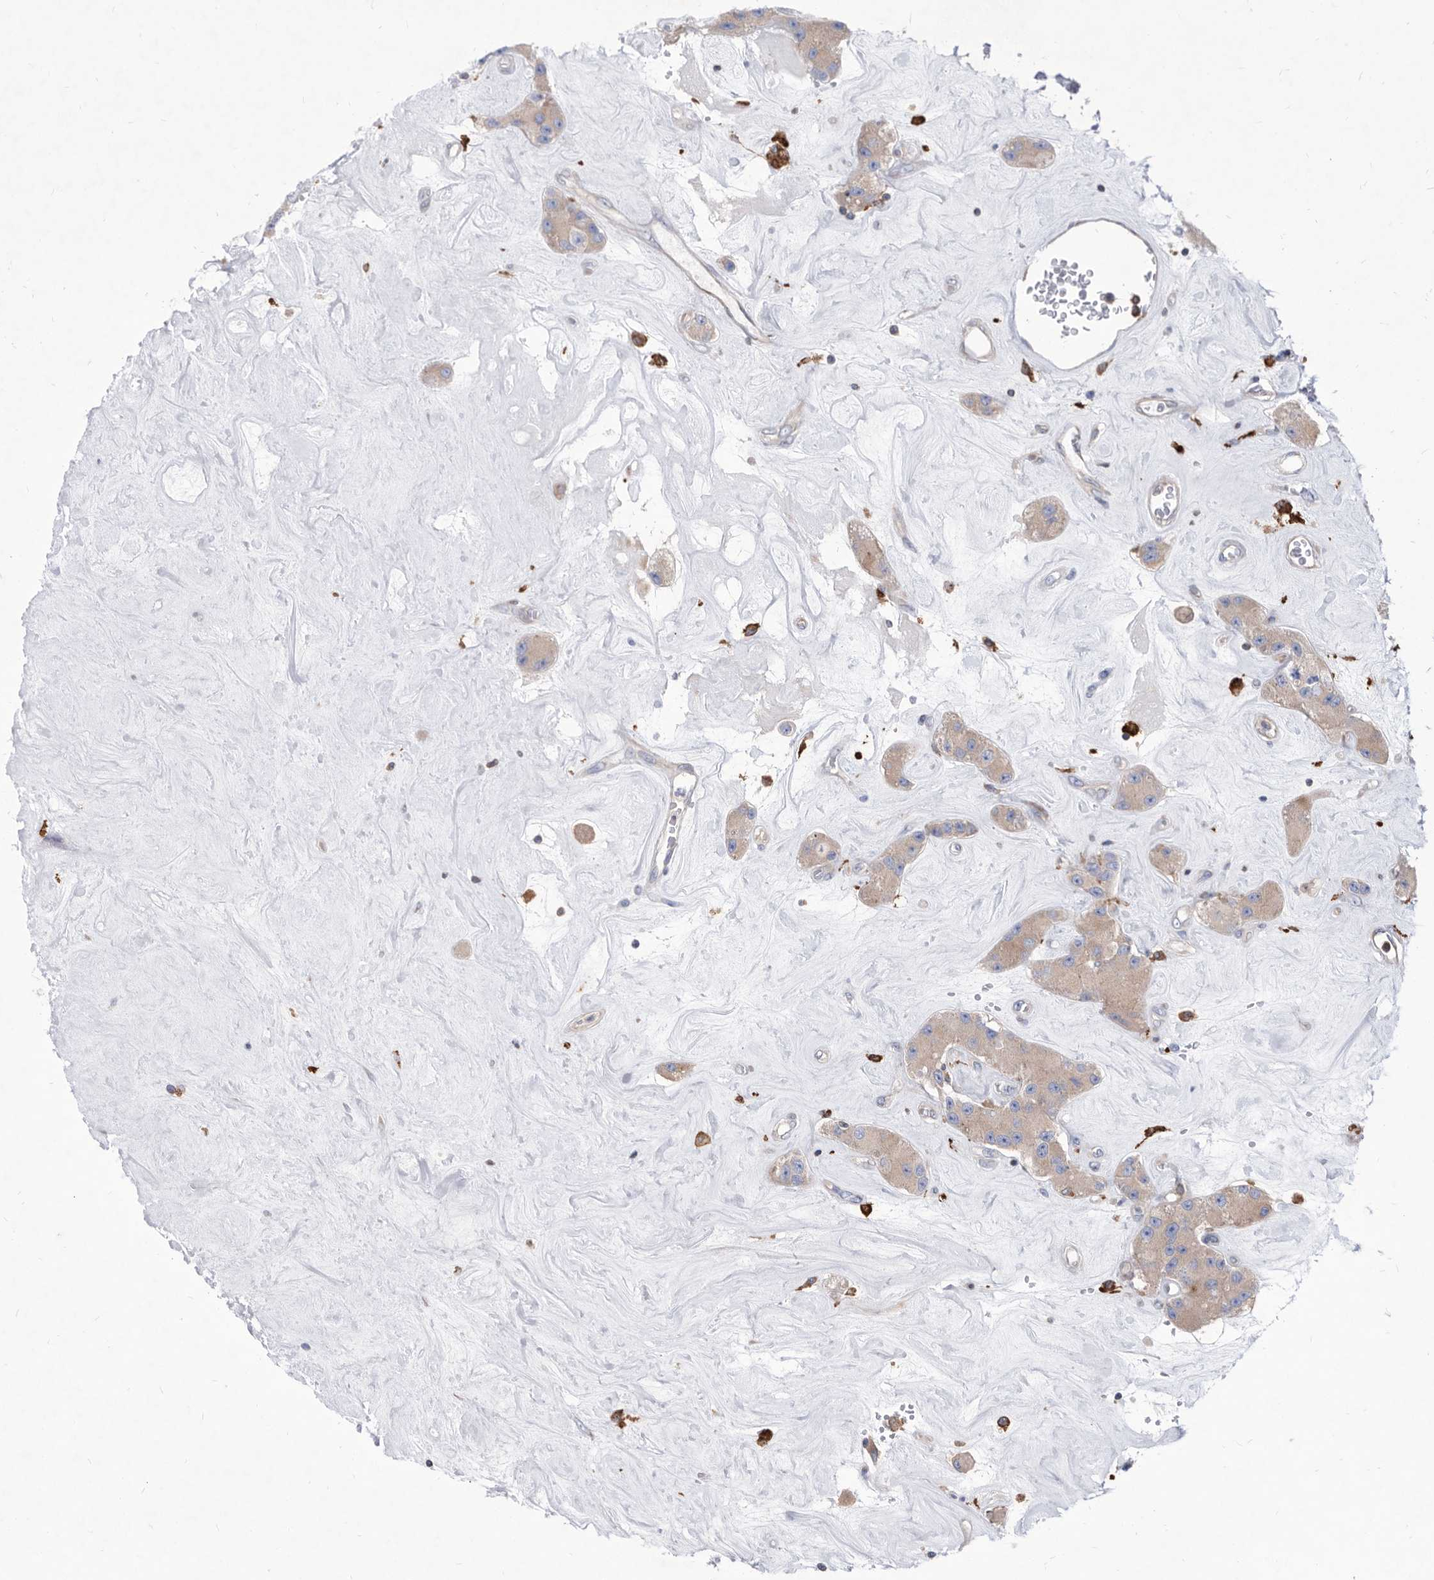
{"staining": {"intensity": "weak", "quantity": ">75%", "location": "cytoplasmic/membranous"}, "tissue": "carcinoid", "cell_type": "Tumor cells", "image_type": "cancer", "snomed": [{"axis": "morphology", "description": "Carcinoid, malignant, NOS"}, {"axis": "topography", "description": "Pancreas"}], "caption": "A brown stain highlights weak cytoplasmic/membranous positivity of a protein in malignant carcinoid tumor cells.", "gene": "SMG7", "patient": {"sex": "male", "age": 41}}